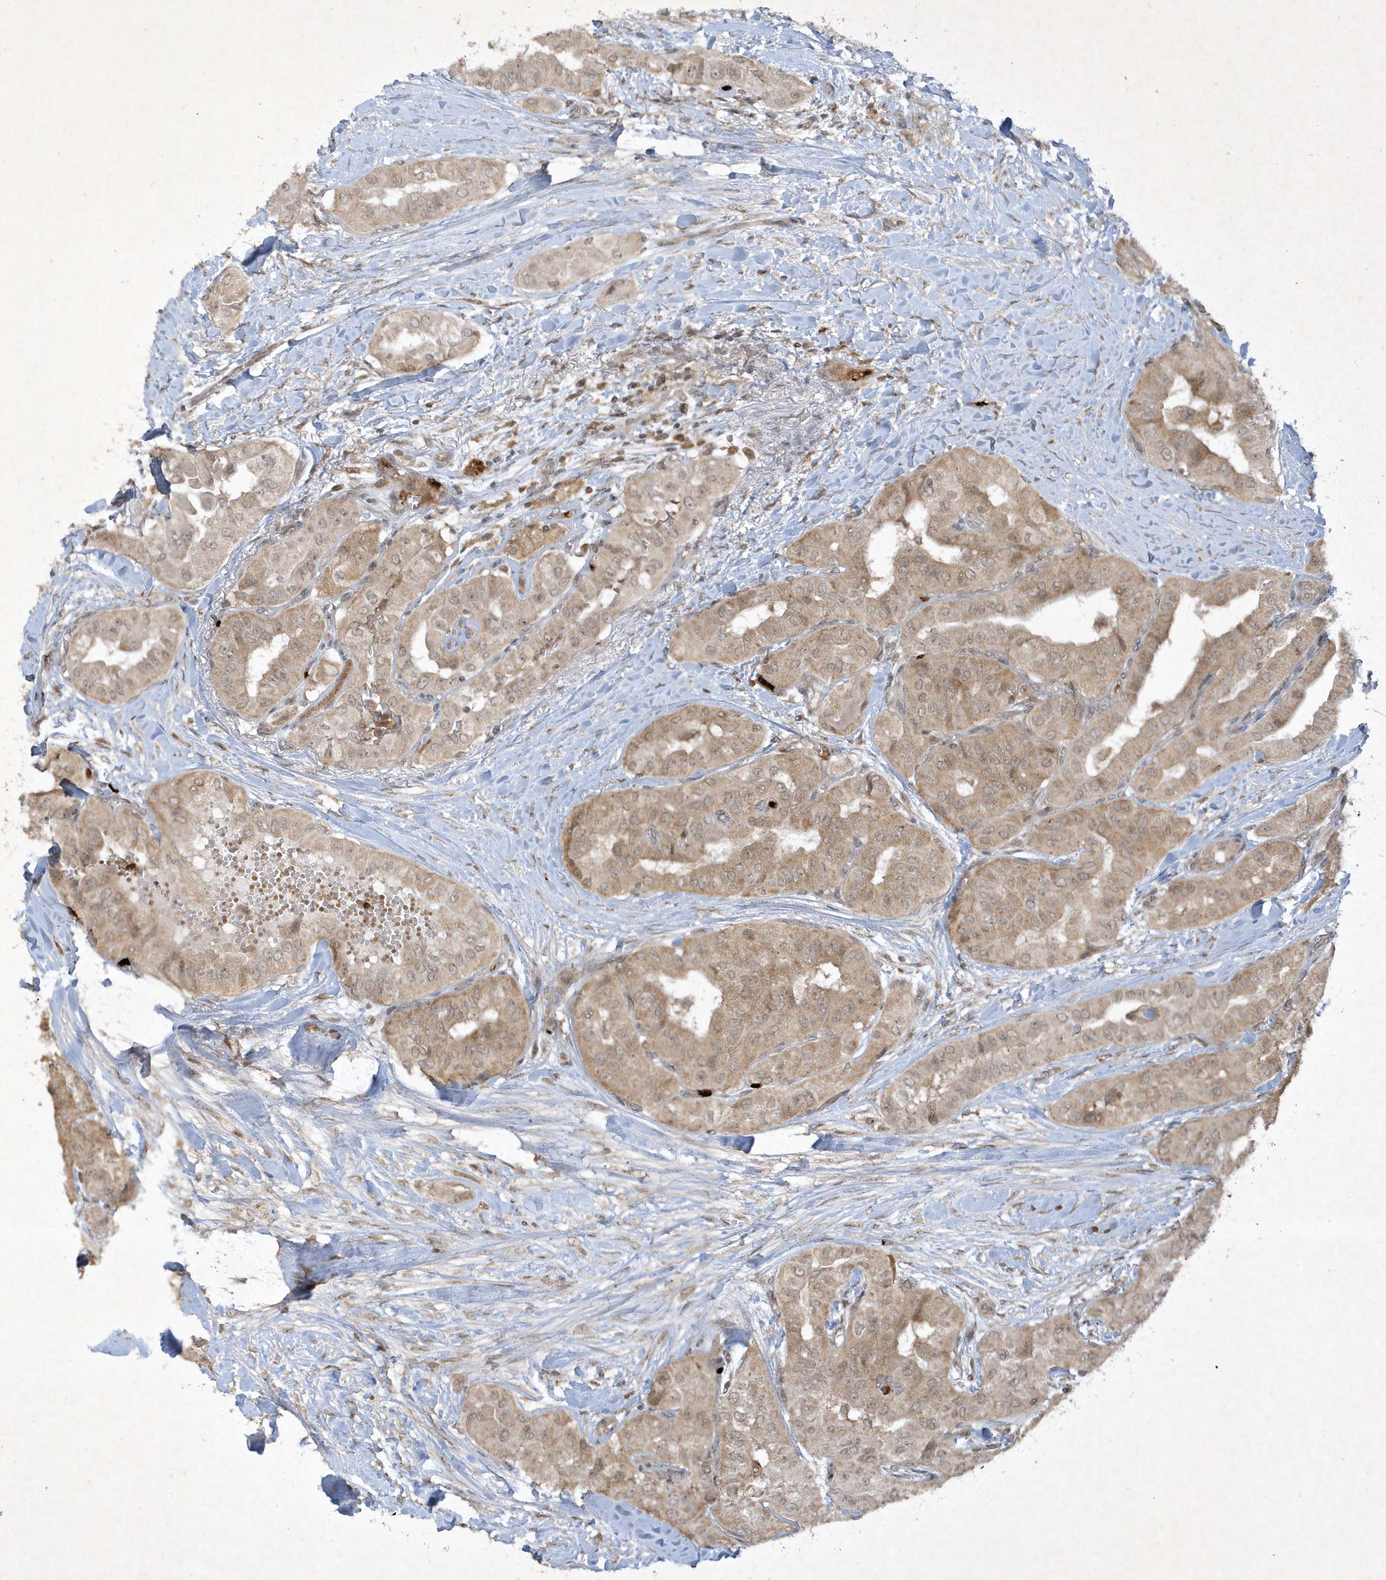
{"staining": {"intensity": "weak", "quantity": ">75%", "location": "cytoplasmic/membranous"}, "tissue": "thyroid cancer", "cell_type": "Tumor cells", "image_type": "cancer", "snomed": [{"axis": "morphology", "description": "Papillary adenocarcinoma, NOS"}, {"axis": "topography", "description": "Thyroid gland"}], "caption": "This is an image of immunohistochemistry staining of thyroid papillary adenocarcinoma, which shows weak staining in the cytoplasmic/membranous of tumor cells.", "gene": "ZNF213", "patient": {"sex": "female", "age": 59}}